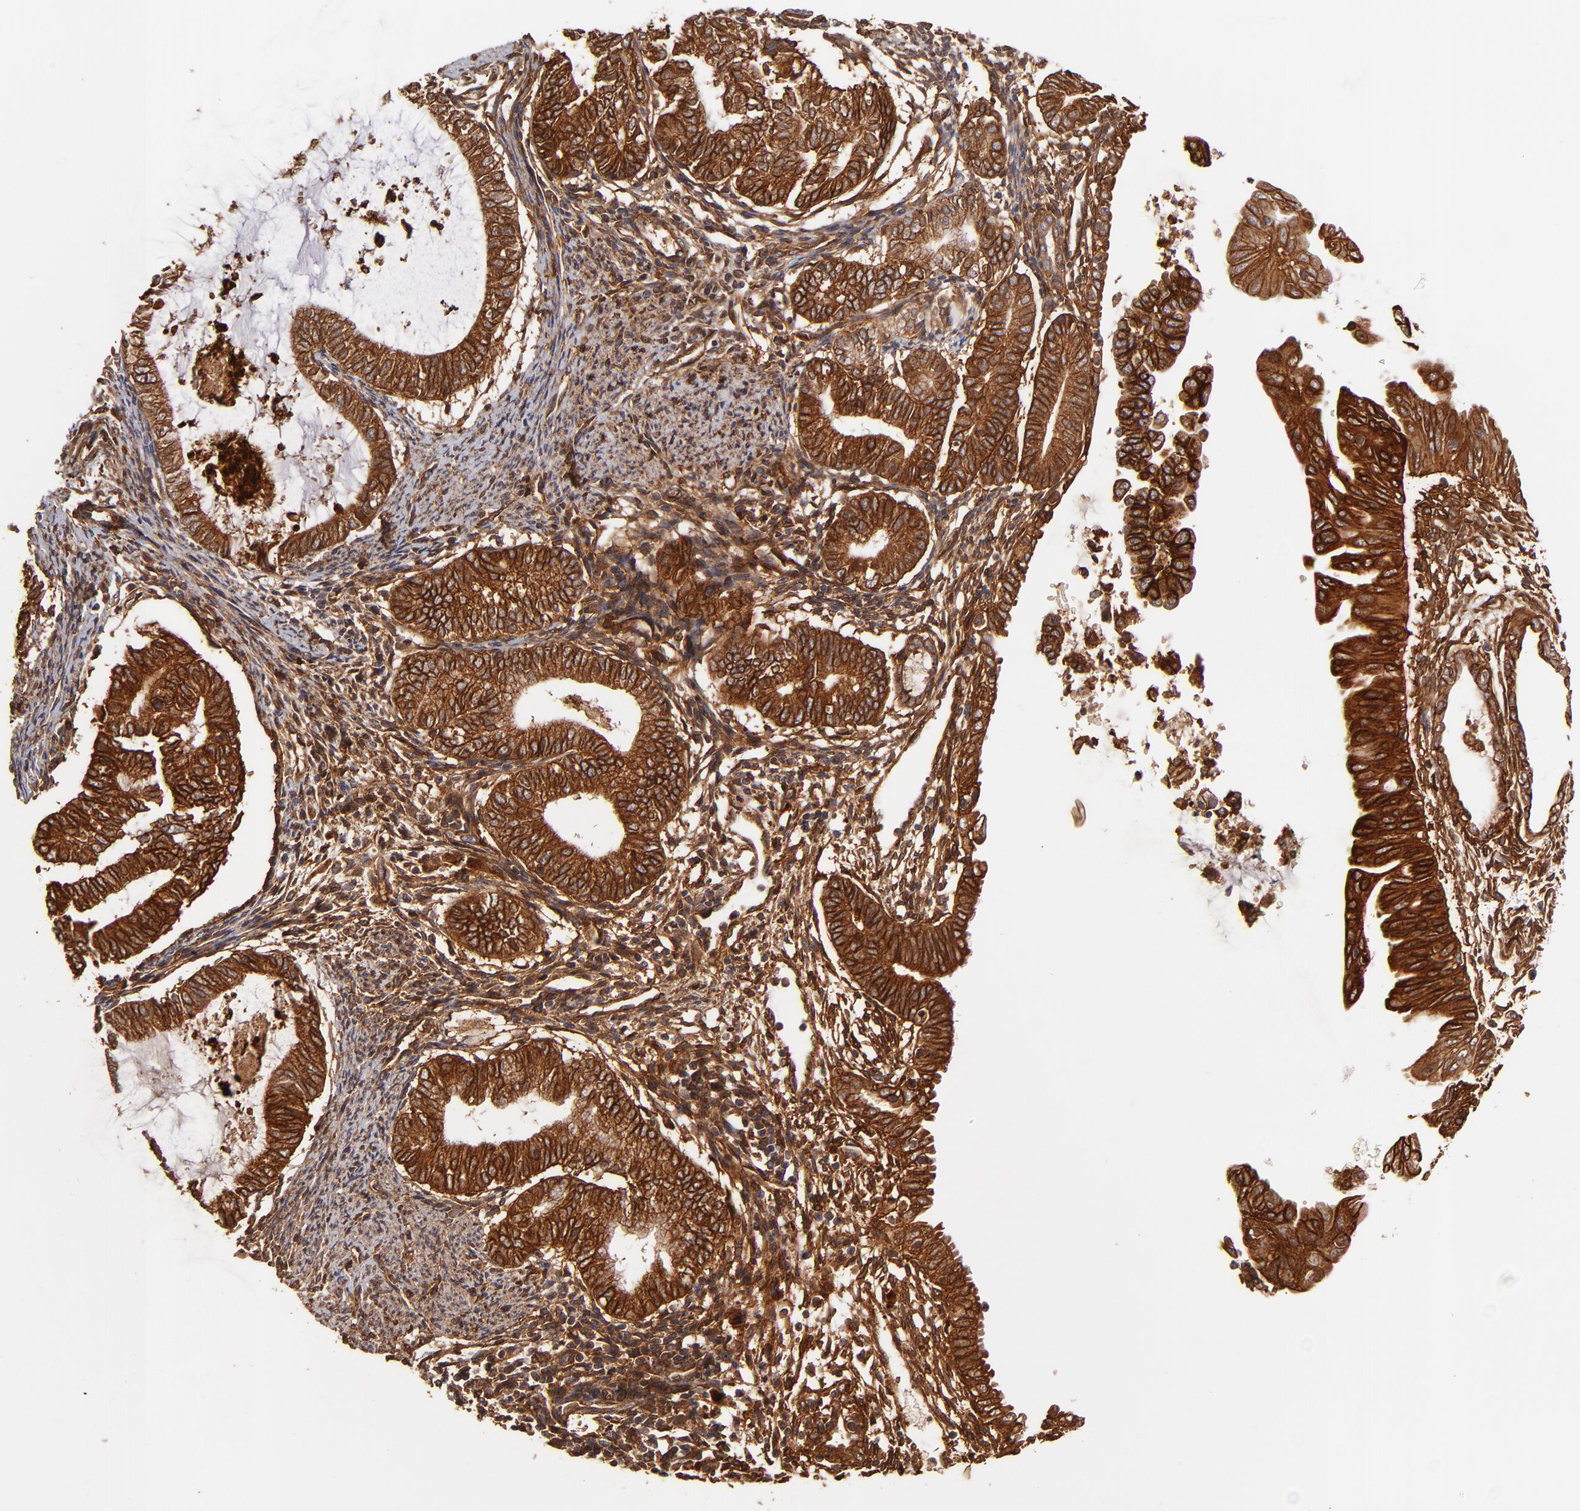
{"staining": {"intensity": "strong", "quantity": ">75%", "location": "cytoplasmic/membranous"}, "tissue": "endometrial cancer", "cell_type": "Tumor cells", "image_type": "cancer", "snomed": [{"axis": "morphology", "description": "Adenocarcinoma, NOS"}, {"axis": "topography", "description": "Endometrium"}], "caption": "IHC (DAB (3,3'-diaminobenzidine)) staining of adenocarcinoma (endometrial) shows strong cytoplasmic/membranous protein staining in about >75% of tumor cells.", "gene": "ITGB1", "patient": {"sex": "female", "age": 63}}